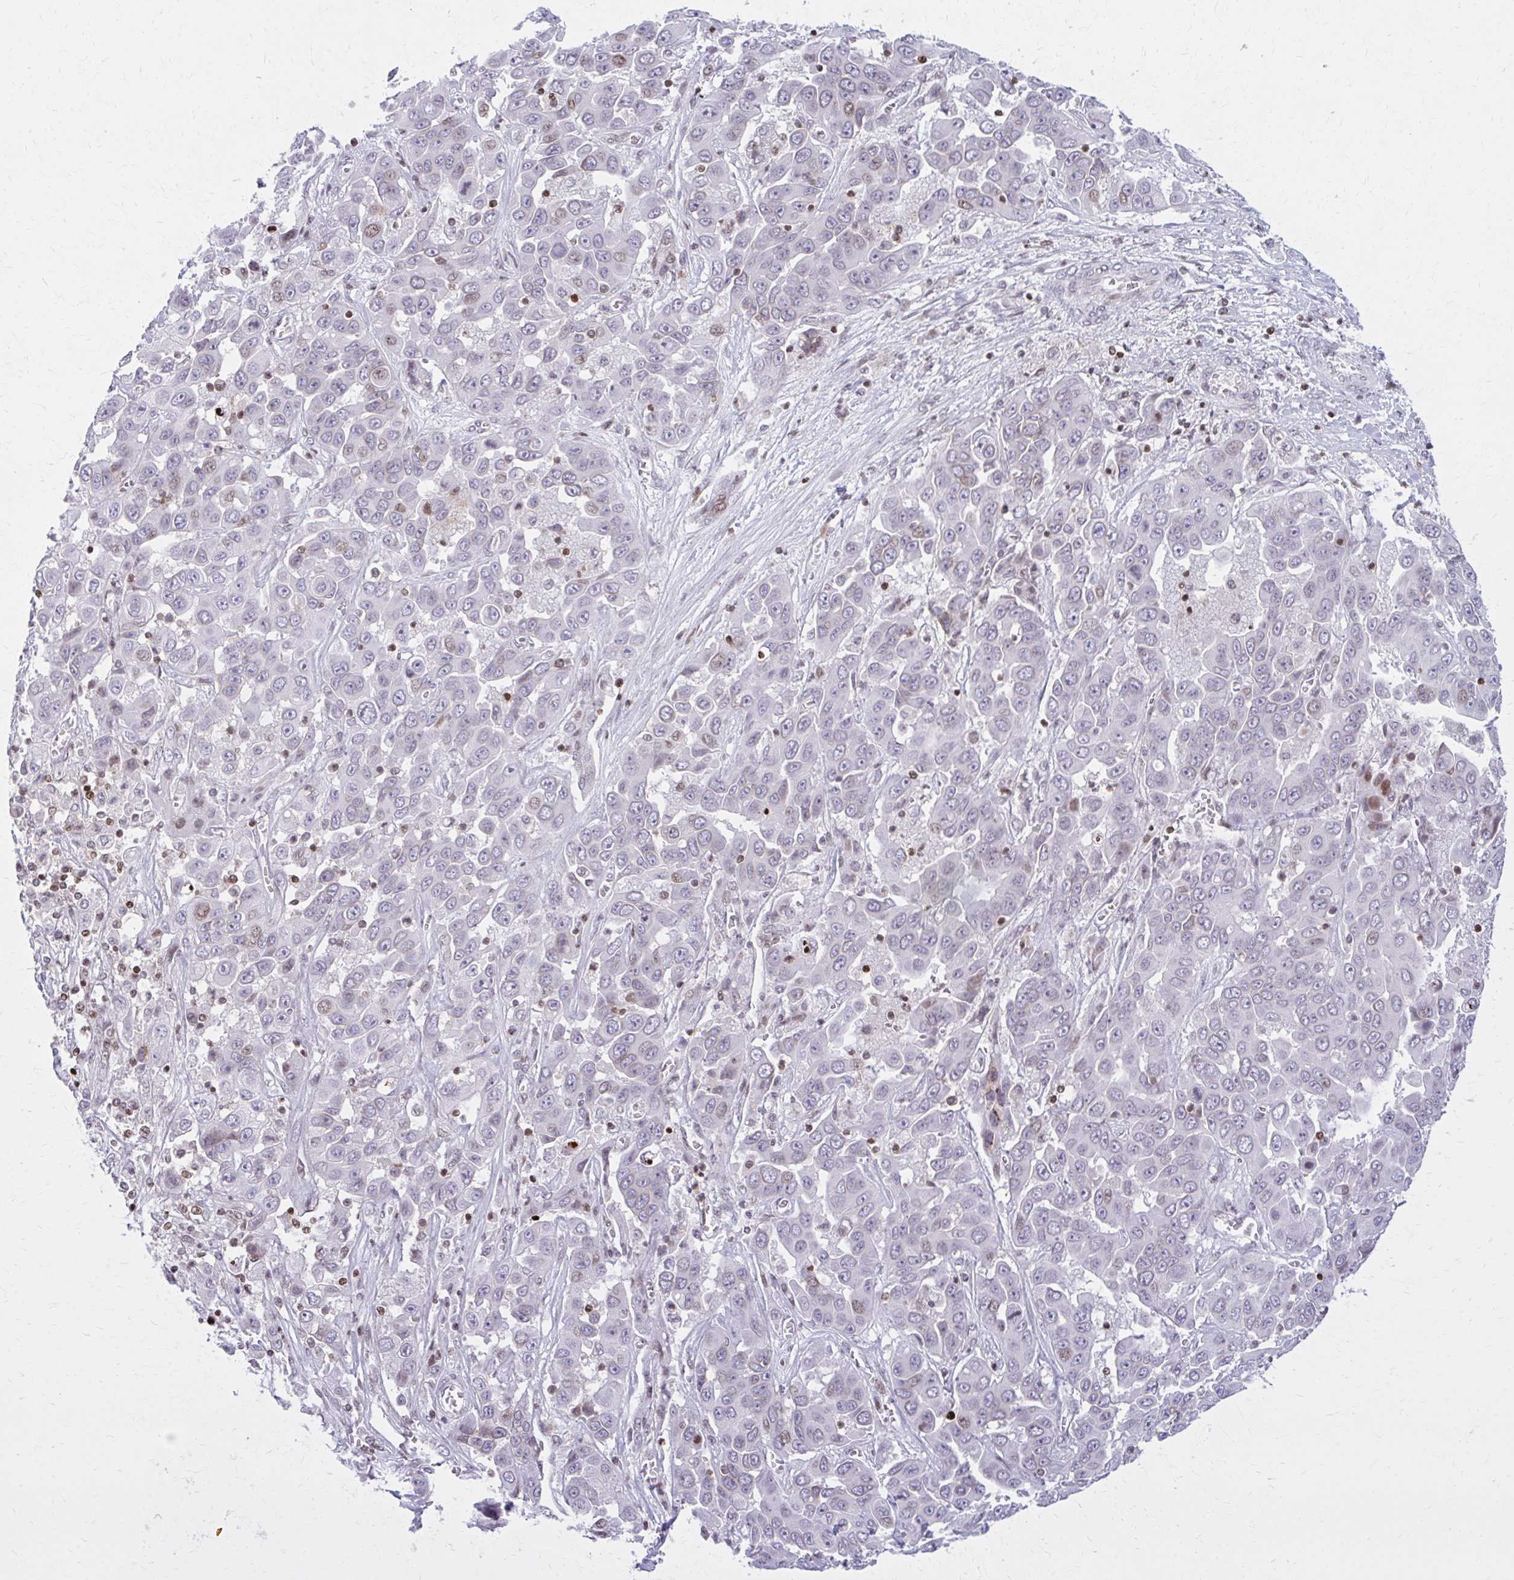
{"staining": {"intensity": "weak", "quantity": "<25%", "location": "nuclear"}, "tissue": "liver cancer", "cell_type": "Tumor cells", "image_type": "cancer", "snomed": [{"axis": "morphology", "description": "Cholangiocarcinoma"}, {"axis": "topography", "description": "Liver"}], "caption": "The immunohistochemistry micrograph has no significant staining in tumor cells of cholangiocarcinoma (liver) tissue. (DAB immunohistochemistry visualized using brightfield microscopy, high magnification).", "gene": "AP5M1", "patient": {"sex": "female", "age": 52}}